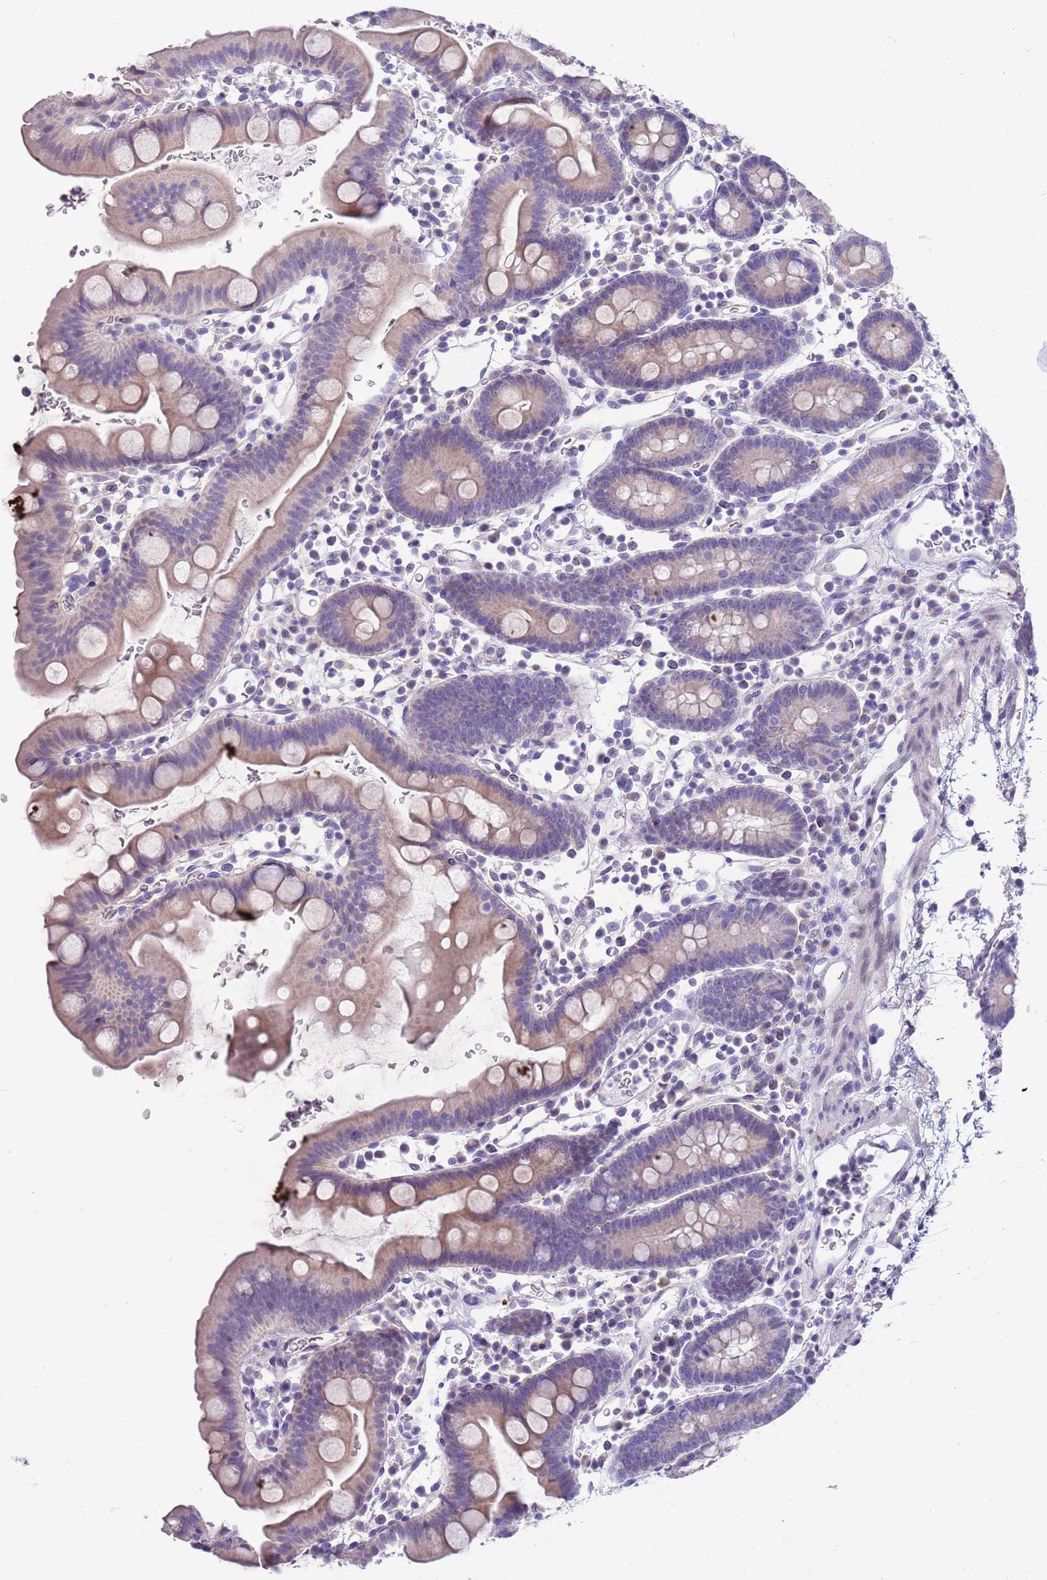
{"staining": {"intensity": "weak", "quantity": "<25%", "location": "cytoplasmic/membranous"}, "tissue": "small intestine", "cell_type": "Glandular cells", "image_type": "normal", "snomed": [{"axis": "morphology", "description": "Normal tissue, NOS"}, {"axis": "topography", "description": "Stomach, upper"}, {"axis": "topography", "description": "Stomach, lower"}, {"axis": "topography", "description": "Small intestine"}], "caption": "DAB (3,3'-diaminobenzidine) immunohistochemical staining of unremarkable small intestine reveals no significant positivity in glandular cells.", "gene": "BRMS1L", "patient": {"sex": "male", "age": 68}}